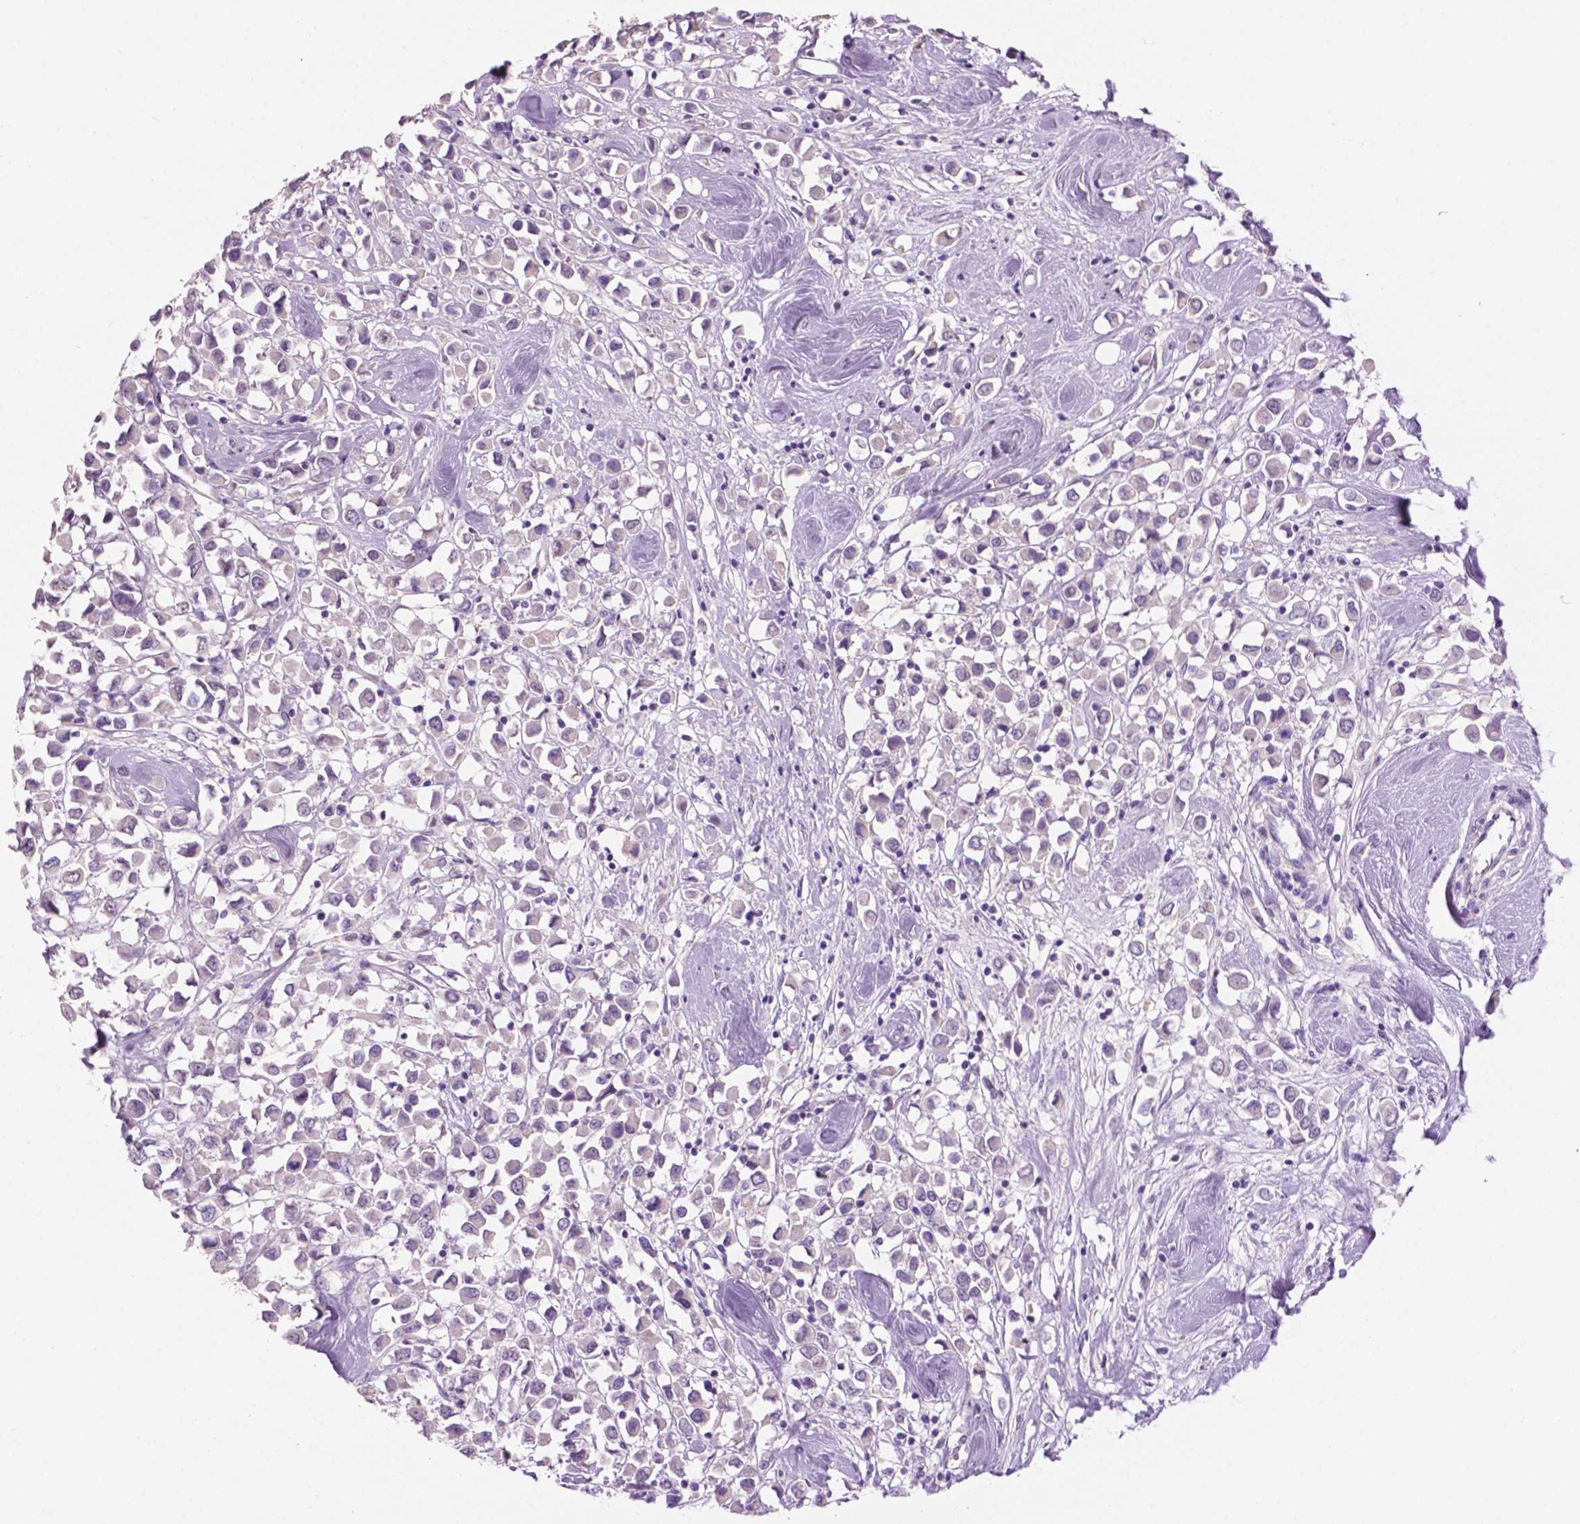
{"staining": {"intensity": "negative", "quantity": "none", "location": "none"}, "tissue": "breast cancer", "cell_type": "Tumor cells", "image_type": "cancer", "snomed": [{"axis": "morphology", "description": "Duct carcinoma"}, {"axis": "topography", "description": "Breast"}], "caption": "Immunohistochemistry histopathology image of human breast cancer (infiltrating ductal carcinoma) stained for a protein (brown), which displays no expression in tumor cells.", "gene": "CRYBA4", "patient": {"sex": "female", "age": 61}}